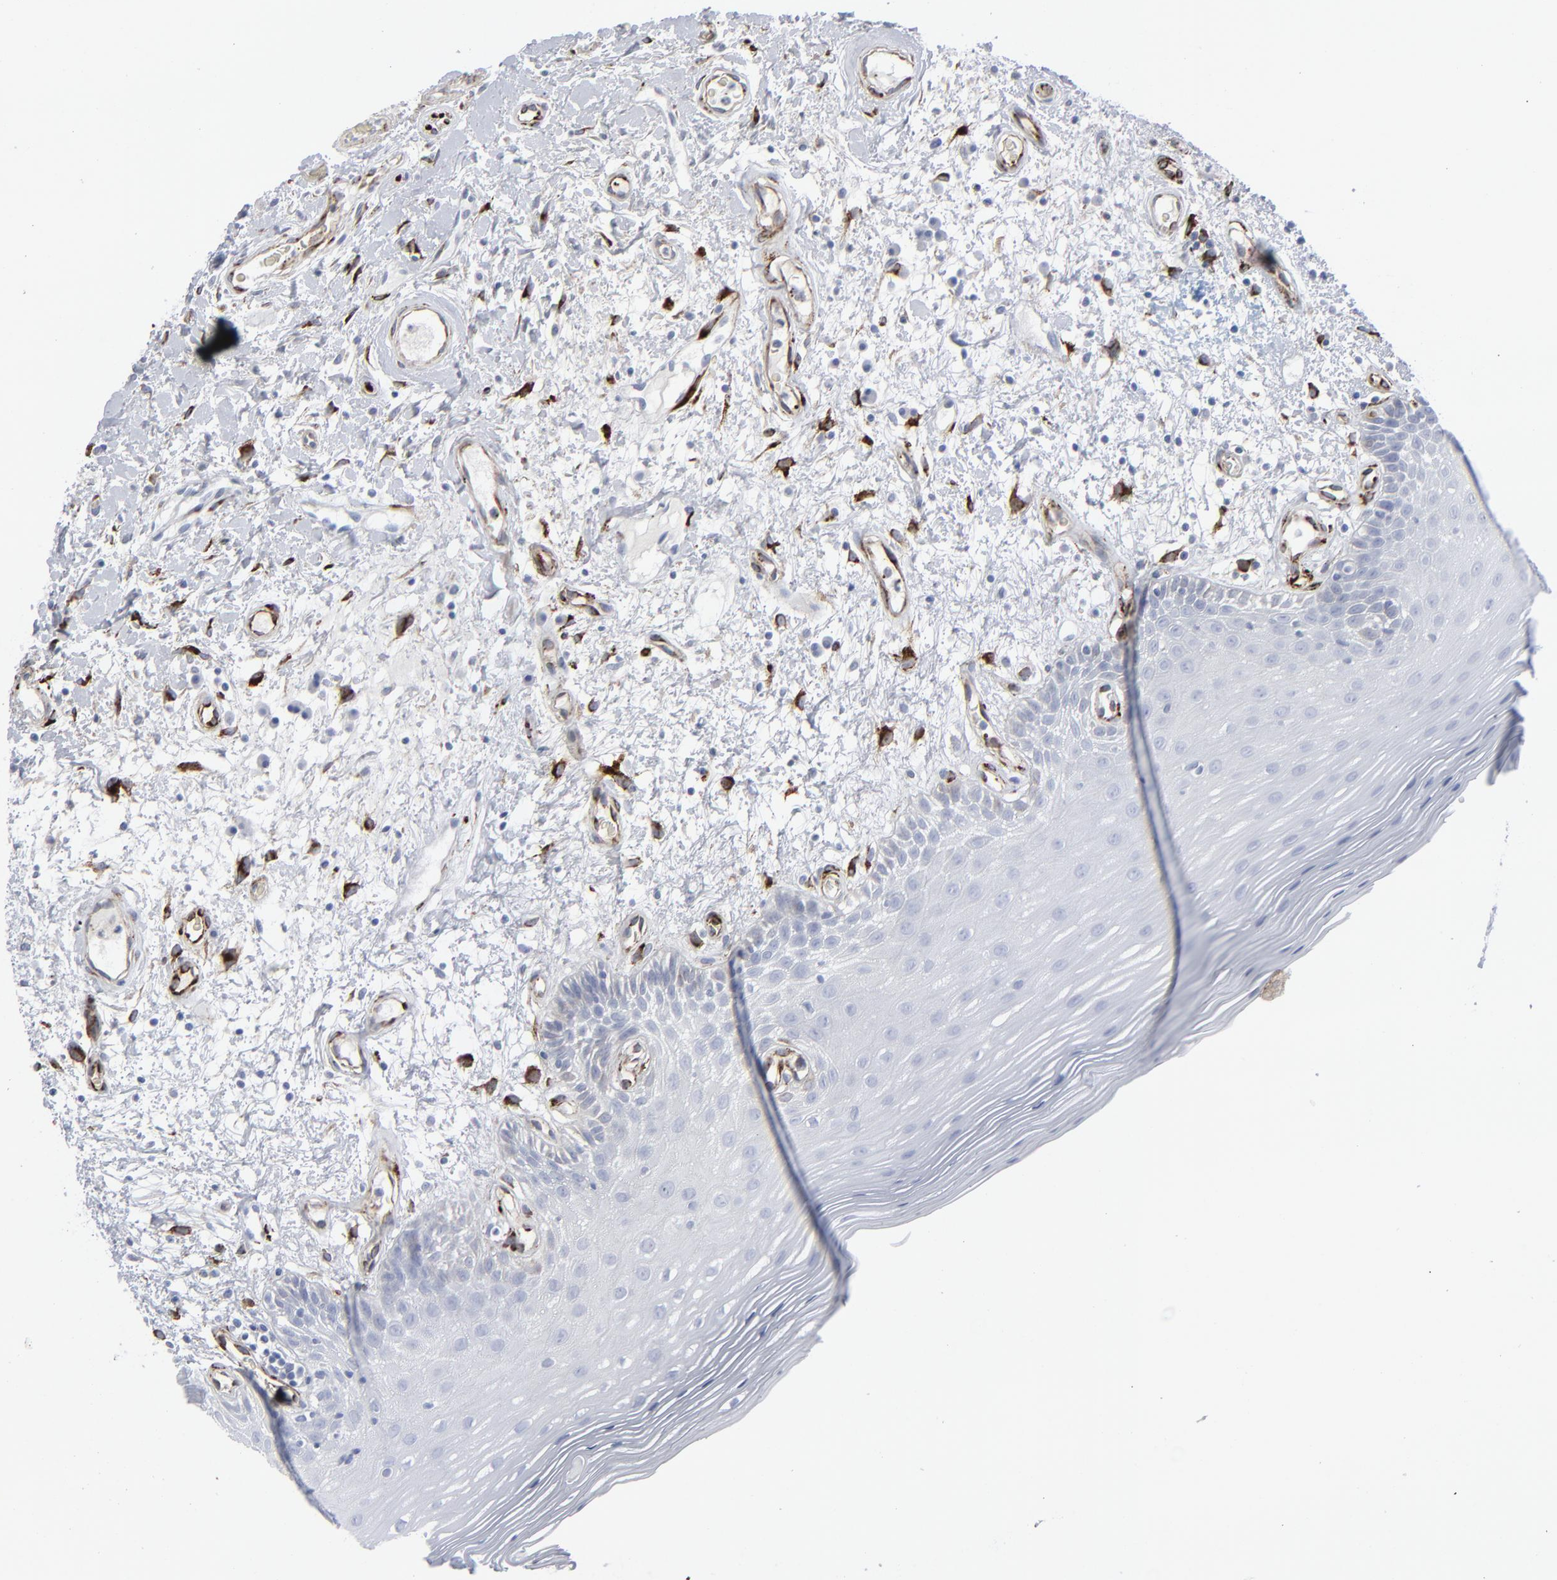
{"staining": {"intensity": "negative", "quantity": "none", "location": "none"}, "tissue": "oral mucosa", "cell_type": "Squamous epithelial cells", "image_type": "normal", "snomed": [{"axis": "morphology", "description": "Normal tissue, NOS"}, {"axis": "morphology", "description": "Squamous cell carcinoma, NOS"}, {"axis": "topography", "description": "Skeletal muscle"}, {"axis": "topography", "description": "Oral tissue"}, {"axis": "topography", "description": "Head-Neck"}], "caption": "IHC of normal oral mucosa reveals no positivity in squamous epithelial cells. (DAB (3,3'-diaminobenzidine) IHC visualized using brightfield microscopy, high magnification).", "gene": "SPARC", "patient": {"sex": "male", "age": 71}}